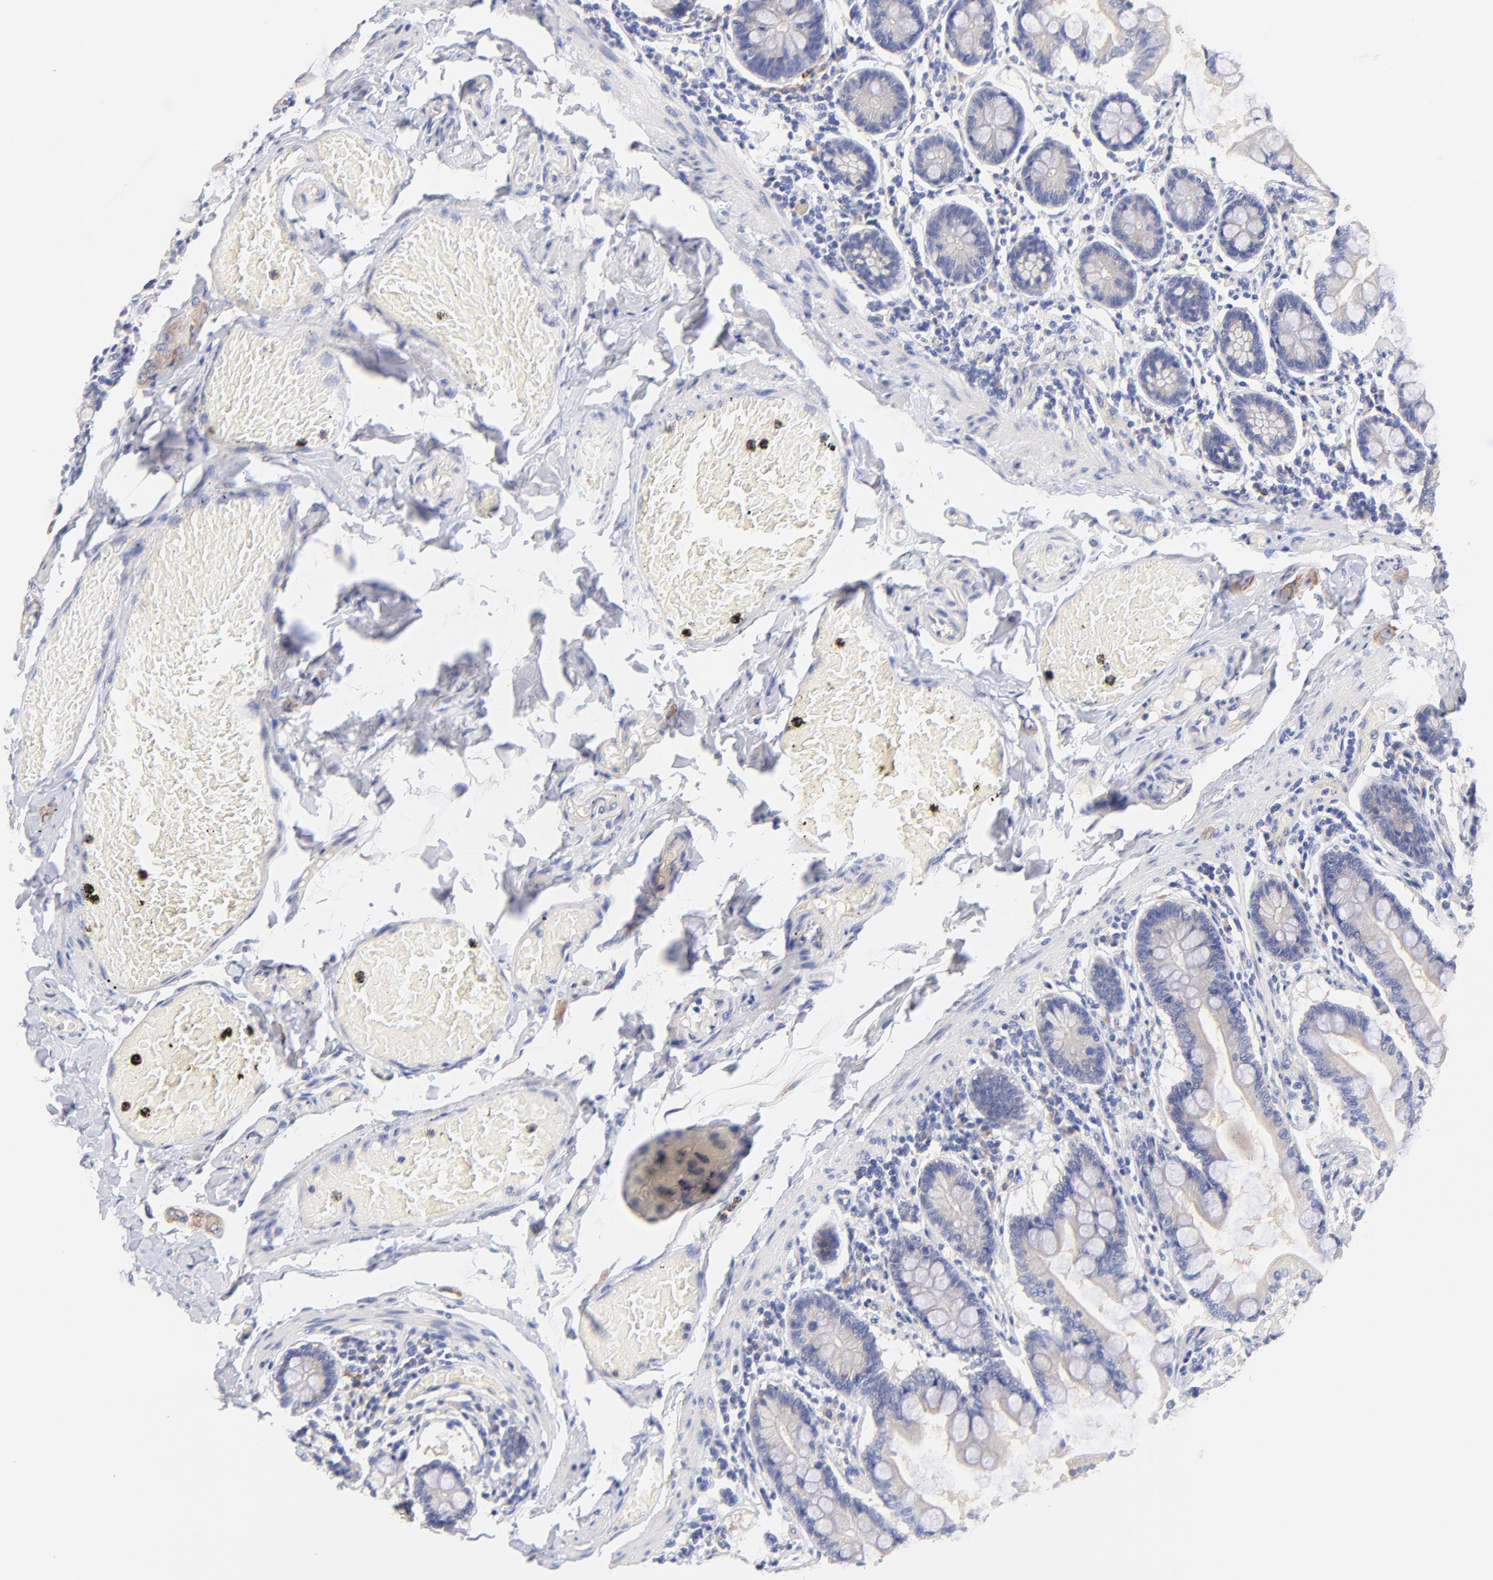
{"staining": {"intensity": "negative", "quantity": "none", "location": "none"}, "tissue": "small intestine", "cell_type": "Glandular cells", "image_type": "normal", "snomed": [{"axis": "morphology", "description": "Normal tissue, NOS"}, {"axis": "topography", "description": "Small intestine"}], "caption": "IHC photomicrograph of unremarkable small intestine stained for a protein (brown), which displays no expression in glandular cells. Brightfield microscopy of immunohistochemistry stained with DAB (3,3'-diaminobenzidine) (brown) and hematoxylin (blue), captured at high magnification.", "gene": "TNFRSF13C", "patient": {"sex": "male", "age": 41}}